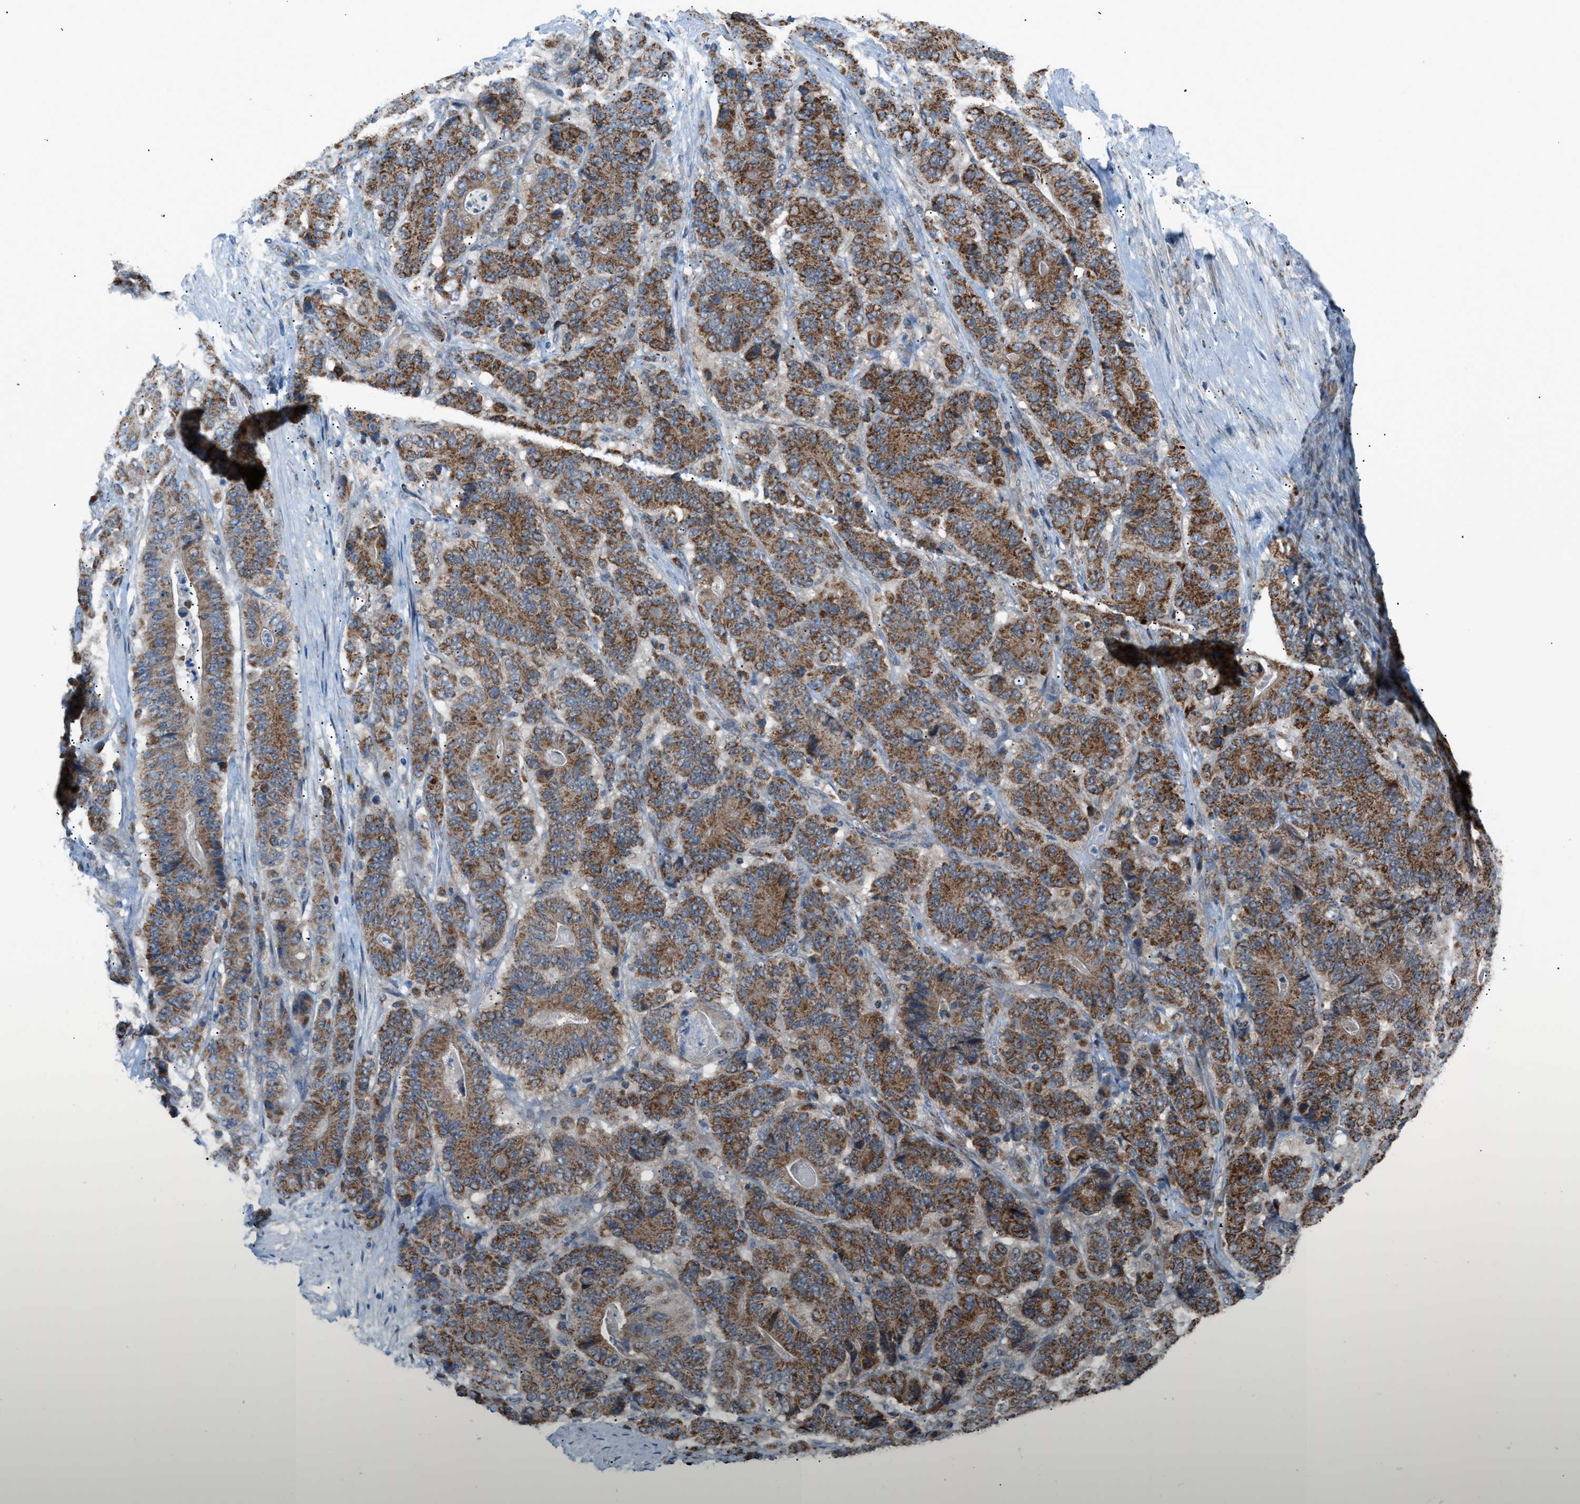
{"staining": {"intensity": "strong", "quantity": ">75%", "location": "cytoplasmic/membranous"}, "tissue": "stomach cancer", "cell_type": "Tumor cells", "image_type": "cancer", "snomed": [{"axis": "morphology", "description": "Adenocarcinoma, NOS"}, {"axis": "topography", "description": "Stomach"}], "caption": "The micrograph demonstrates immunohistochemical staining of stomach cancer (adenocarcinoma). There is strong cytoplasmic/membranous expression is identified in approximately >75% of tumor cells.", "gene": "SRM", "patient": {"sex": "female", "age": 73}}